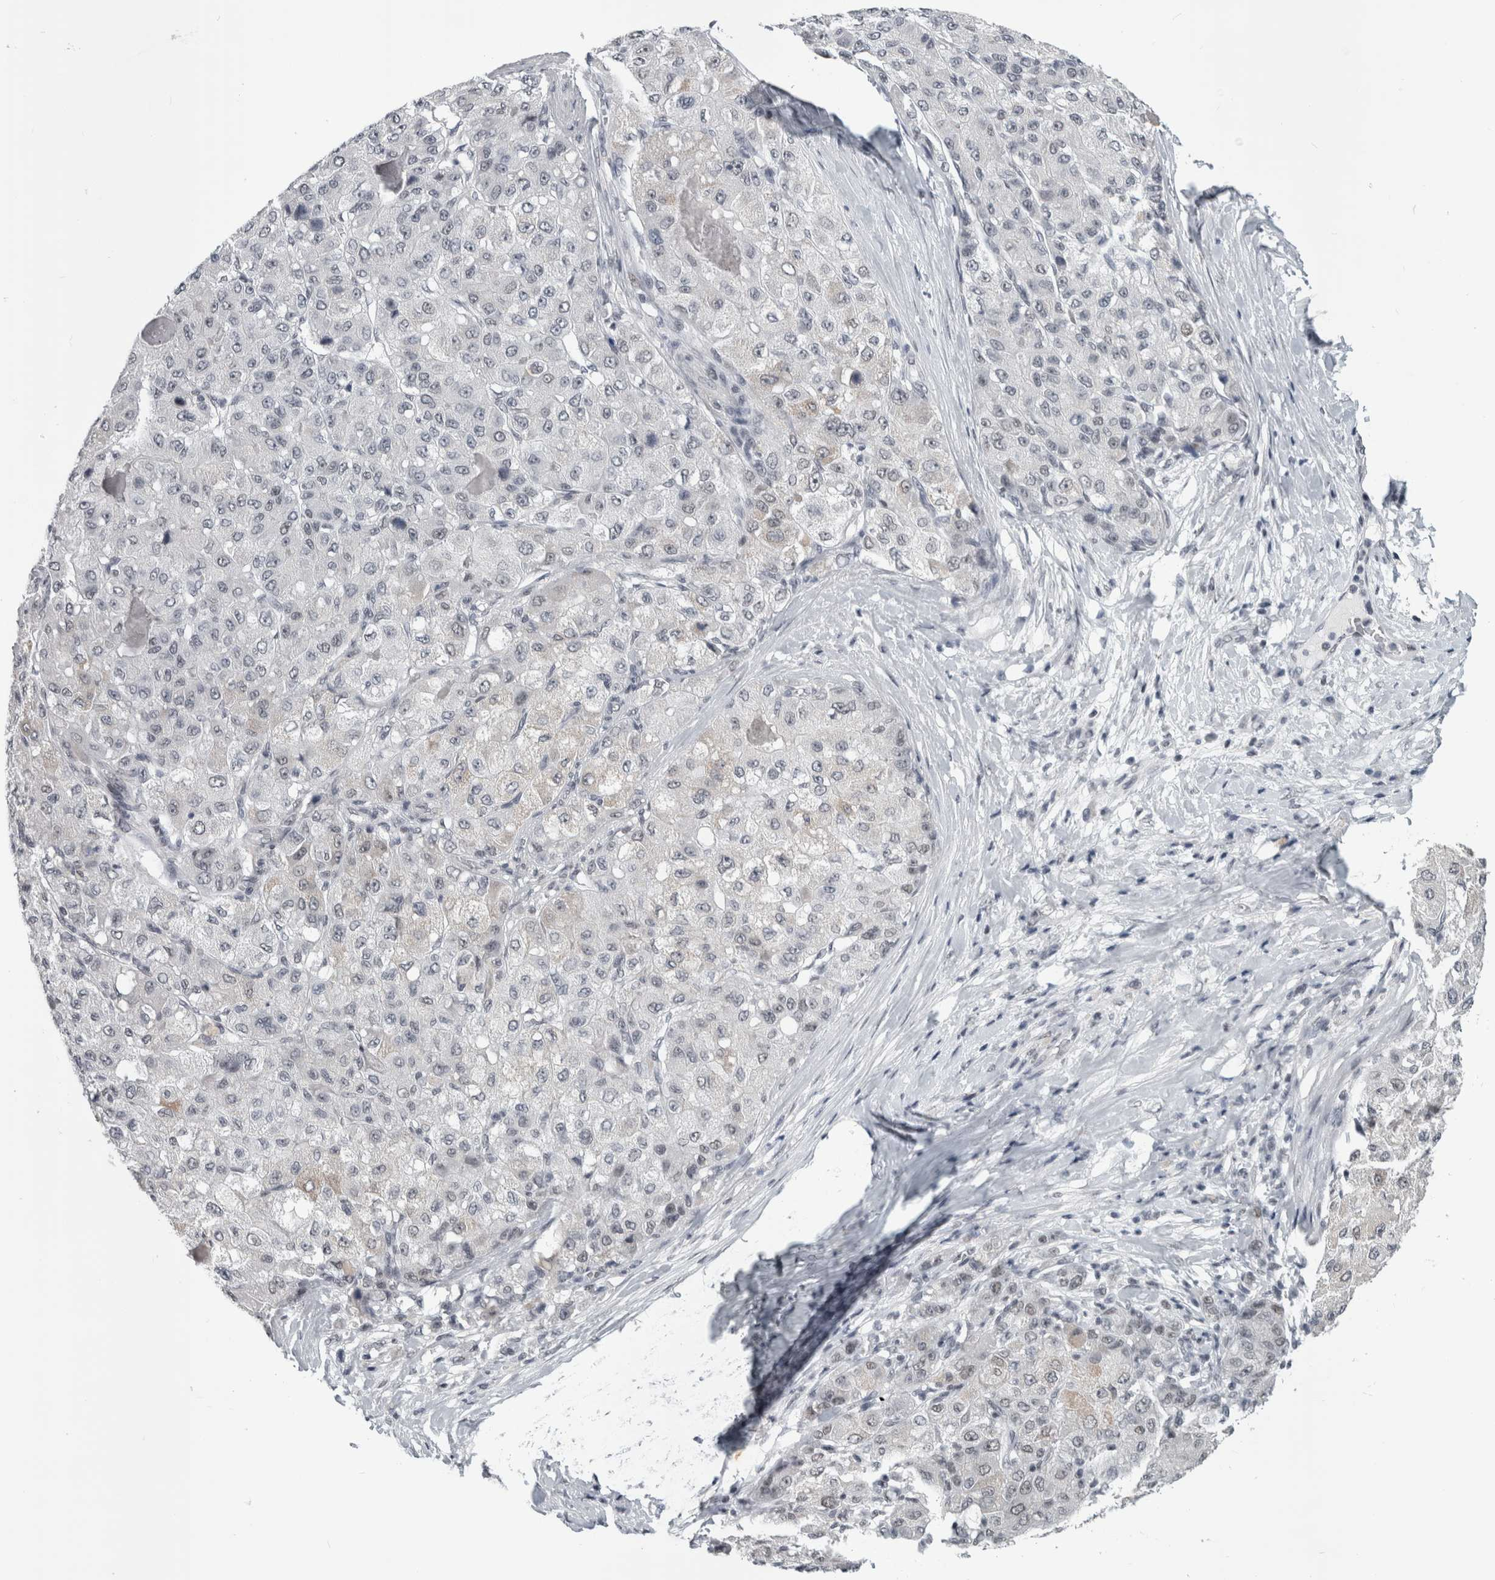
{"staining": {"intensity": "negative", "quantity": "none", "location": "none"}, "tissue": "liver cancer", "cell_type": "Tumor cells", "image_type": "cancer", "snomed": [{"axis": "morphology", "description": "Carcinoma, Hepatocellular, NOS"}, {"axis": "topography", "description": "Liver"}], "caption": "Liver cancer (hepatocellular carcinoma) was stained to show a protein in brown. There is no significant positivity in tumor cells.", "gene": "ARID4B", "patient": {"sex": "male", "age": 80}}